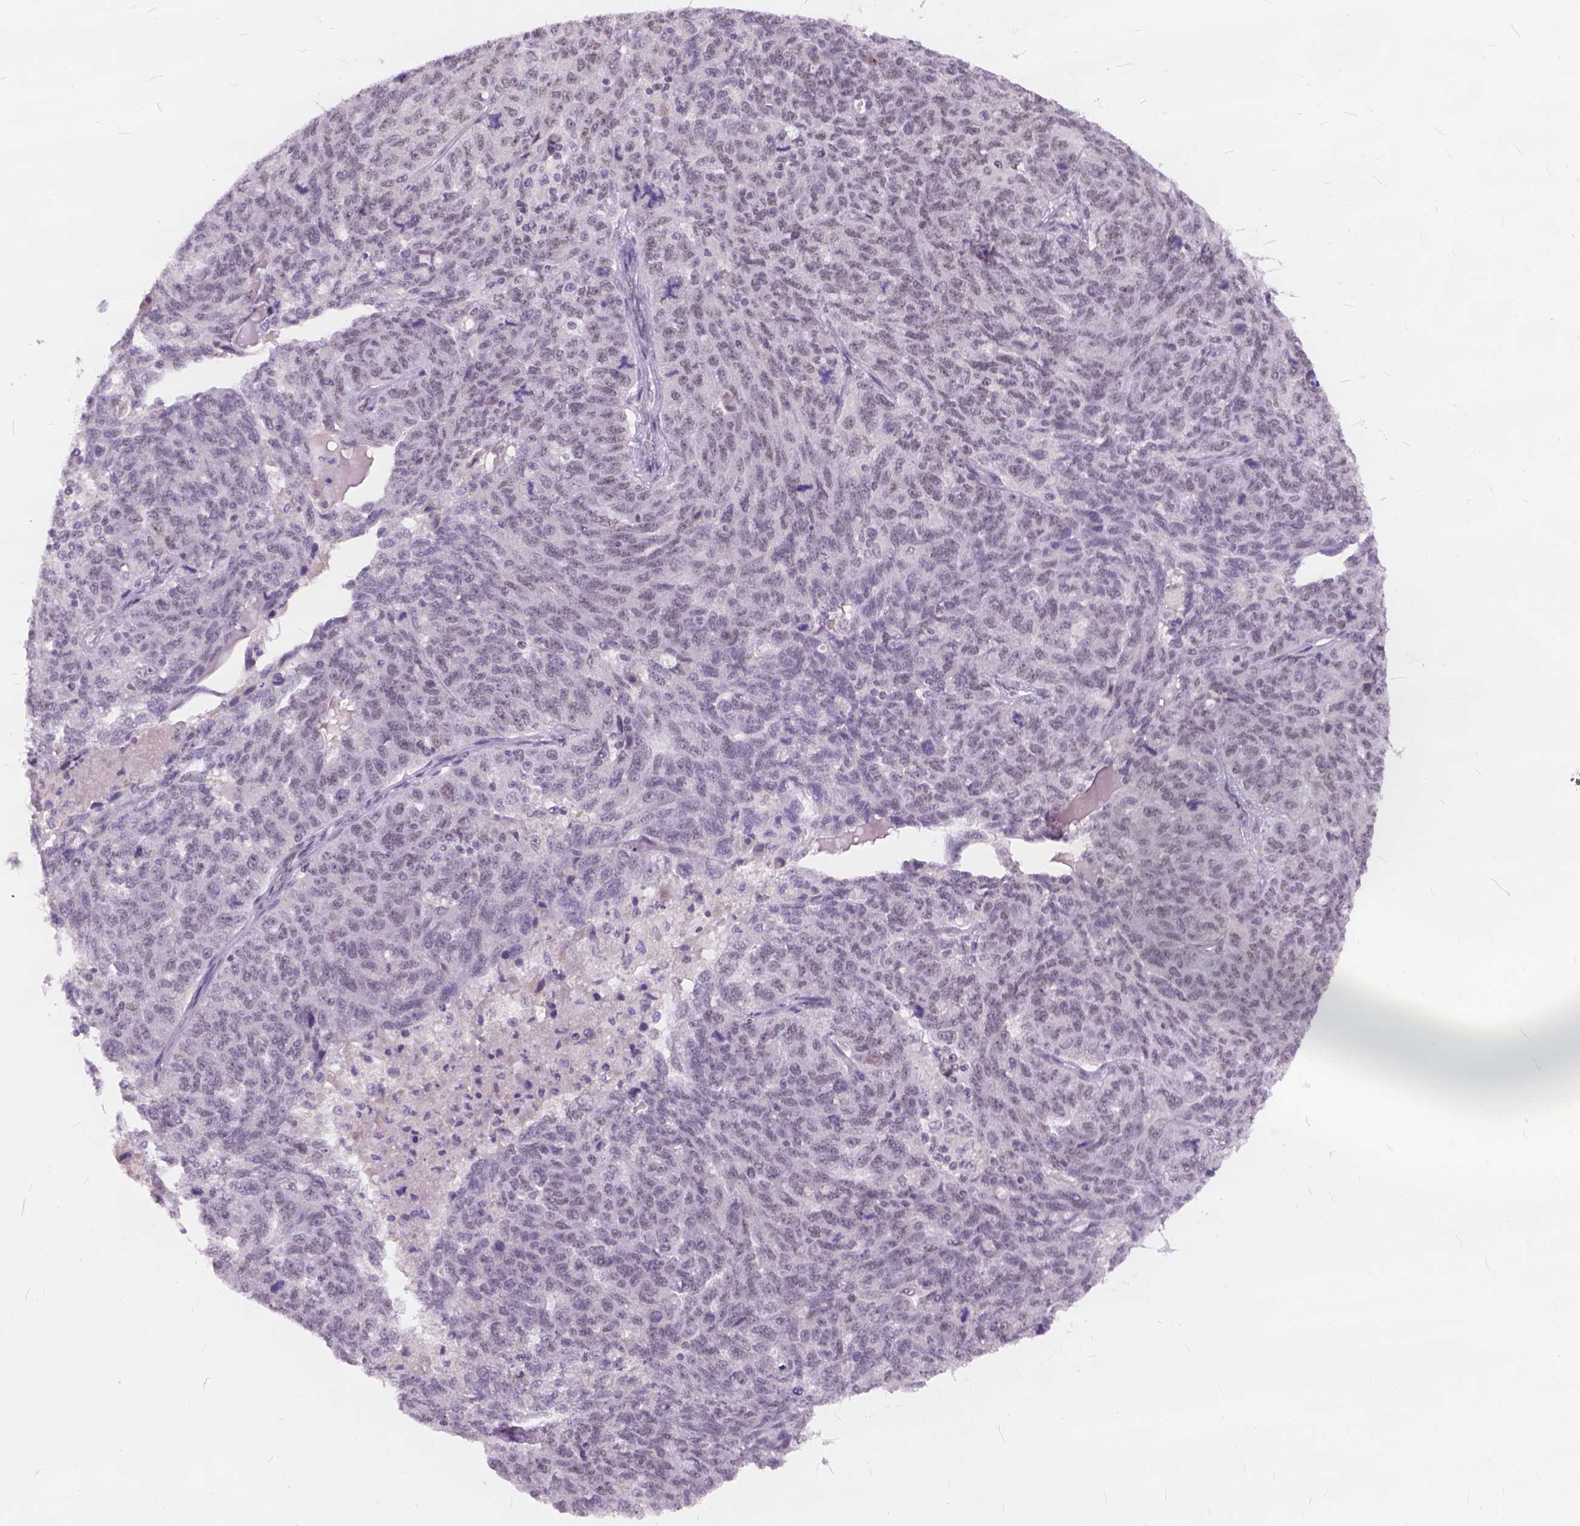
{"staining": {"intensity": "negative", "quantity": "none", "location": "none"}, "tissue": "ovarian cancer", "cell_type": "Tumor cells", "image_type": "cancer", "snomed": [{"axis": "morphology", "description": "Cystadenocarcinoma, serous, NOS"}, {"axis": "topography", "description": "Ovary"}], "caption": "This is a image of immunohistochemistry staining of serous cystadenocarcinoma (ovarian), which shows no positivity in tumor cells.", "gene": "FAM53A", "patient": {"sex": "female", "age": 71}}